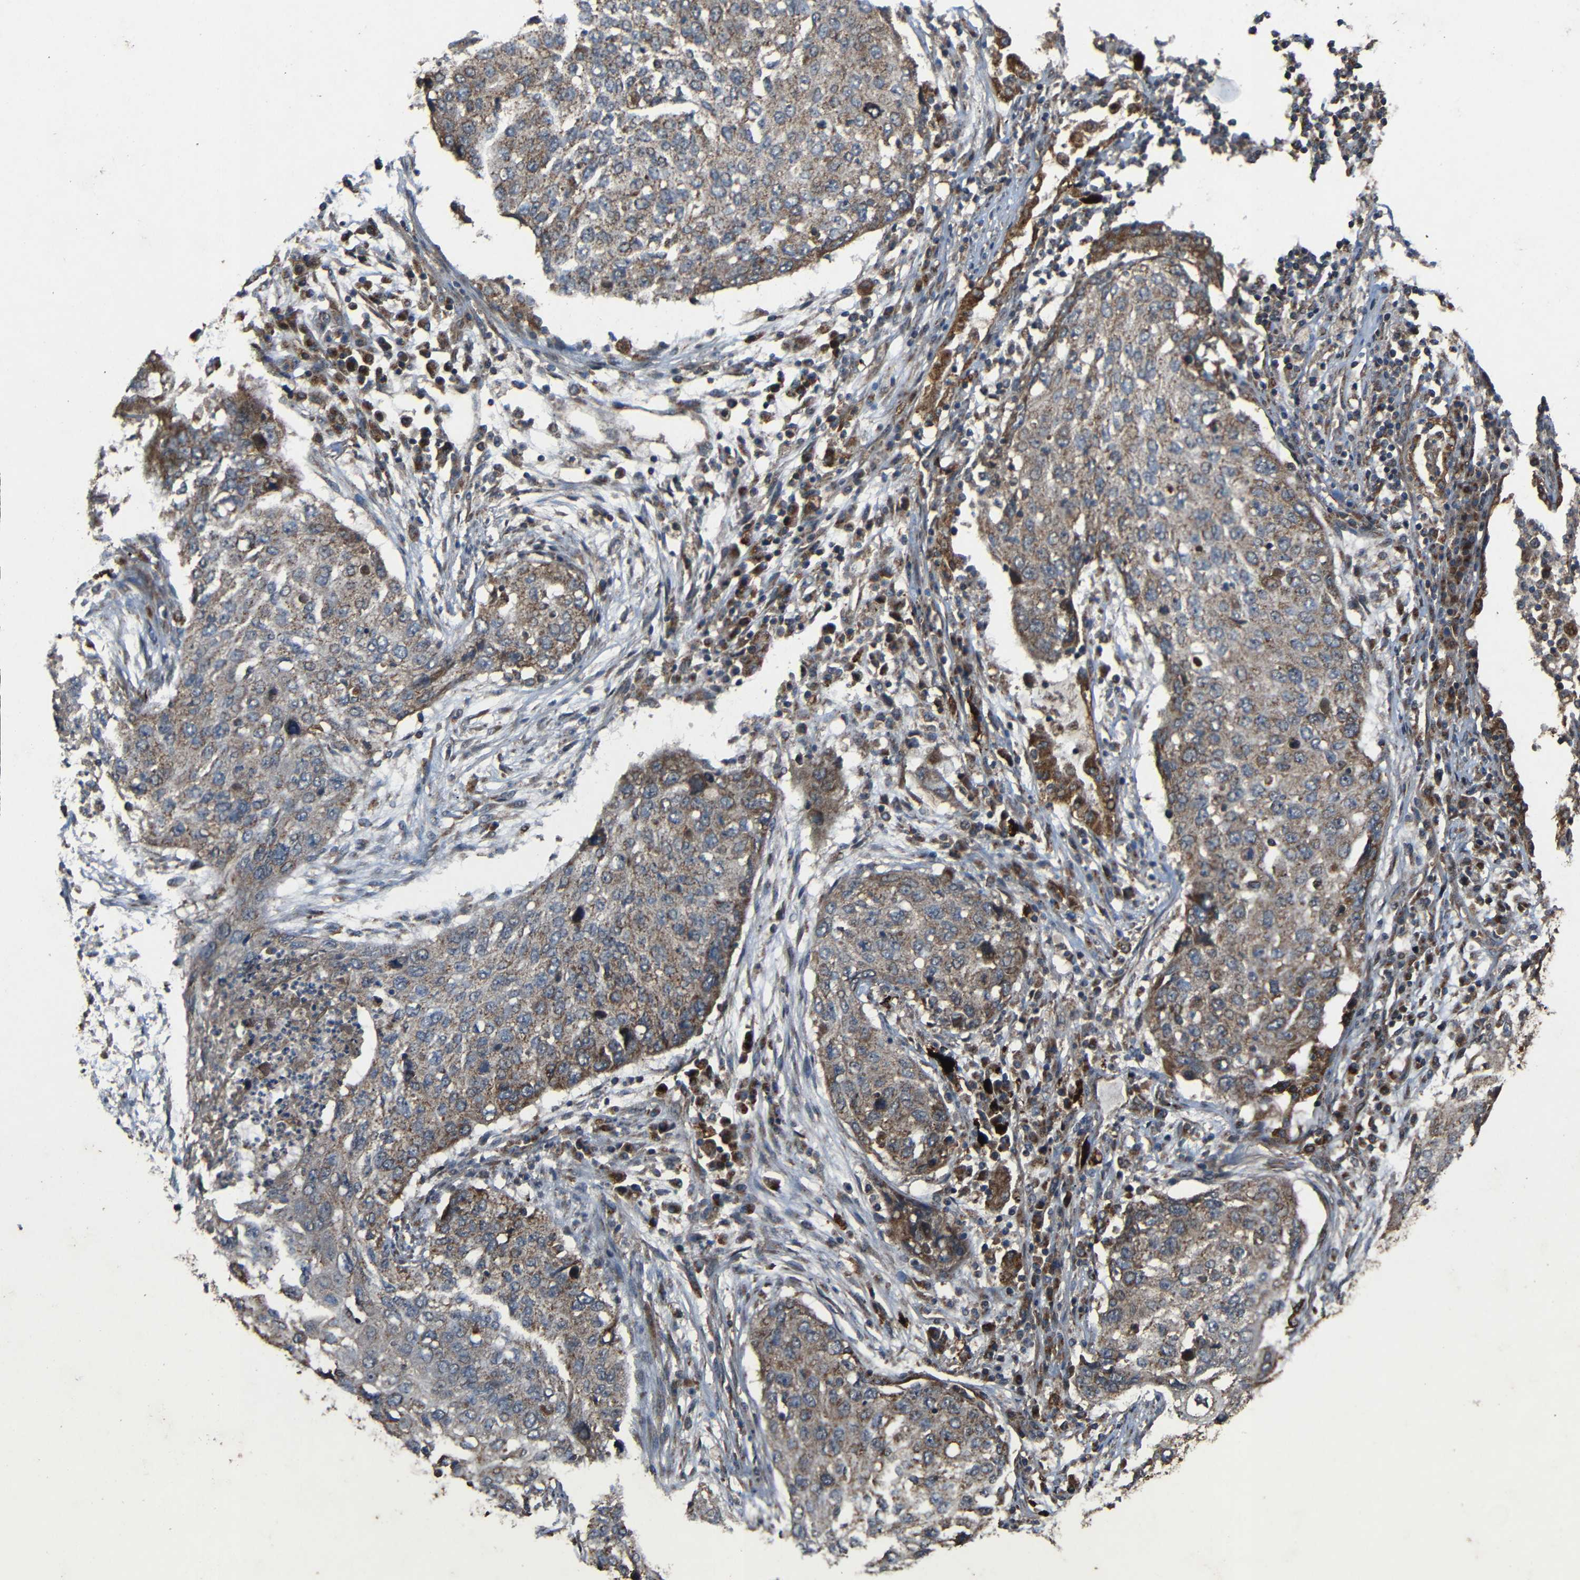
{"staining": {"intensity": "moderate", "quantity": ">75%", "location": "cytoplasmic/membranous"}, "tissue": "lung cancer", "cell_type": "Tumor cells", "image_type": "cancer", "snomed": [{"axis": "morphology", "description": "Squamous cell carcinoma, NOS"}, {"axis": "topography", "description": "Lung"}], "caption": "Lung cancer (squamous cell carcinoma) was stained to show a protein in brown. There is medium levels of moderate cytoplasmic/membranous positivity in approximately >75% of tumor cells.", "gene": "C1GALT1", "patient": {"sex": "female", "age": 63}}